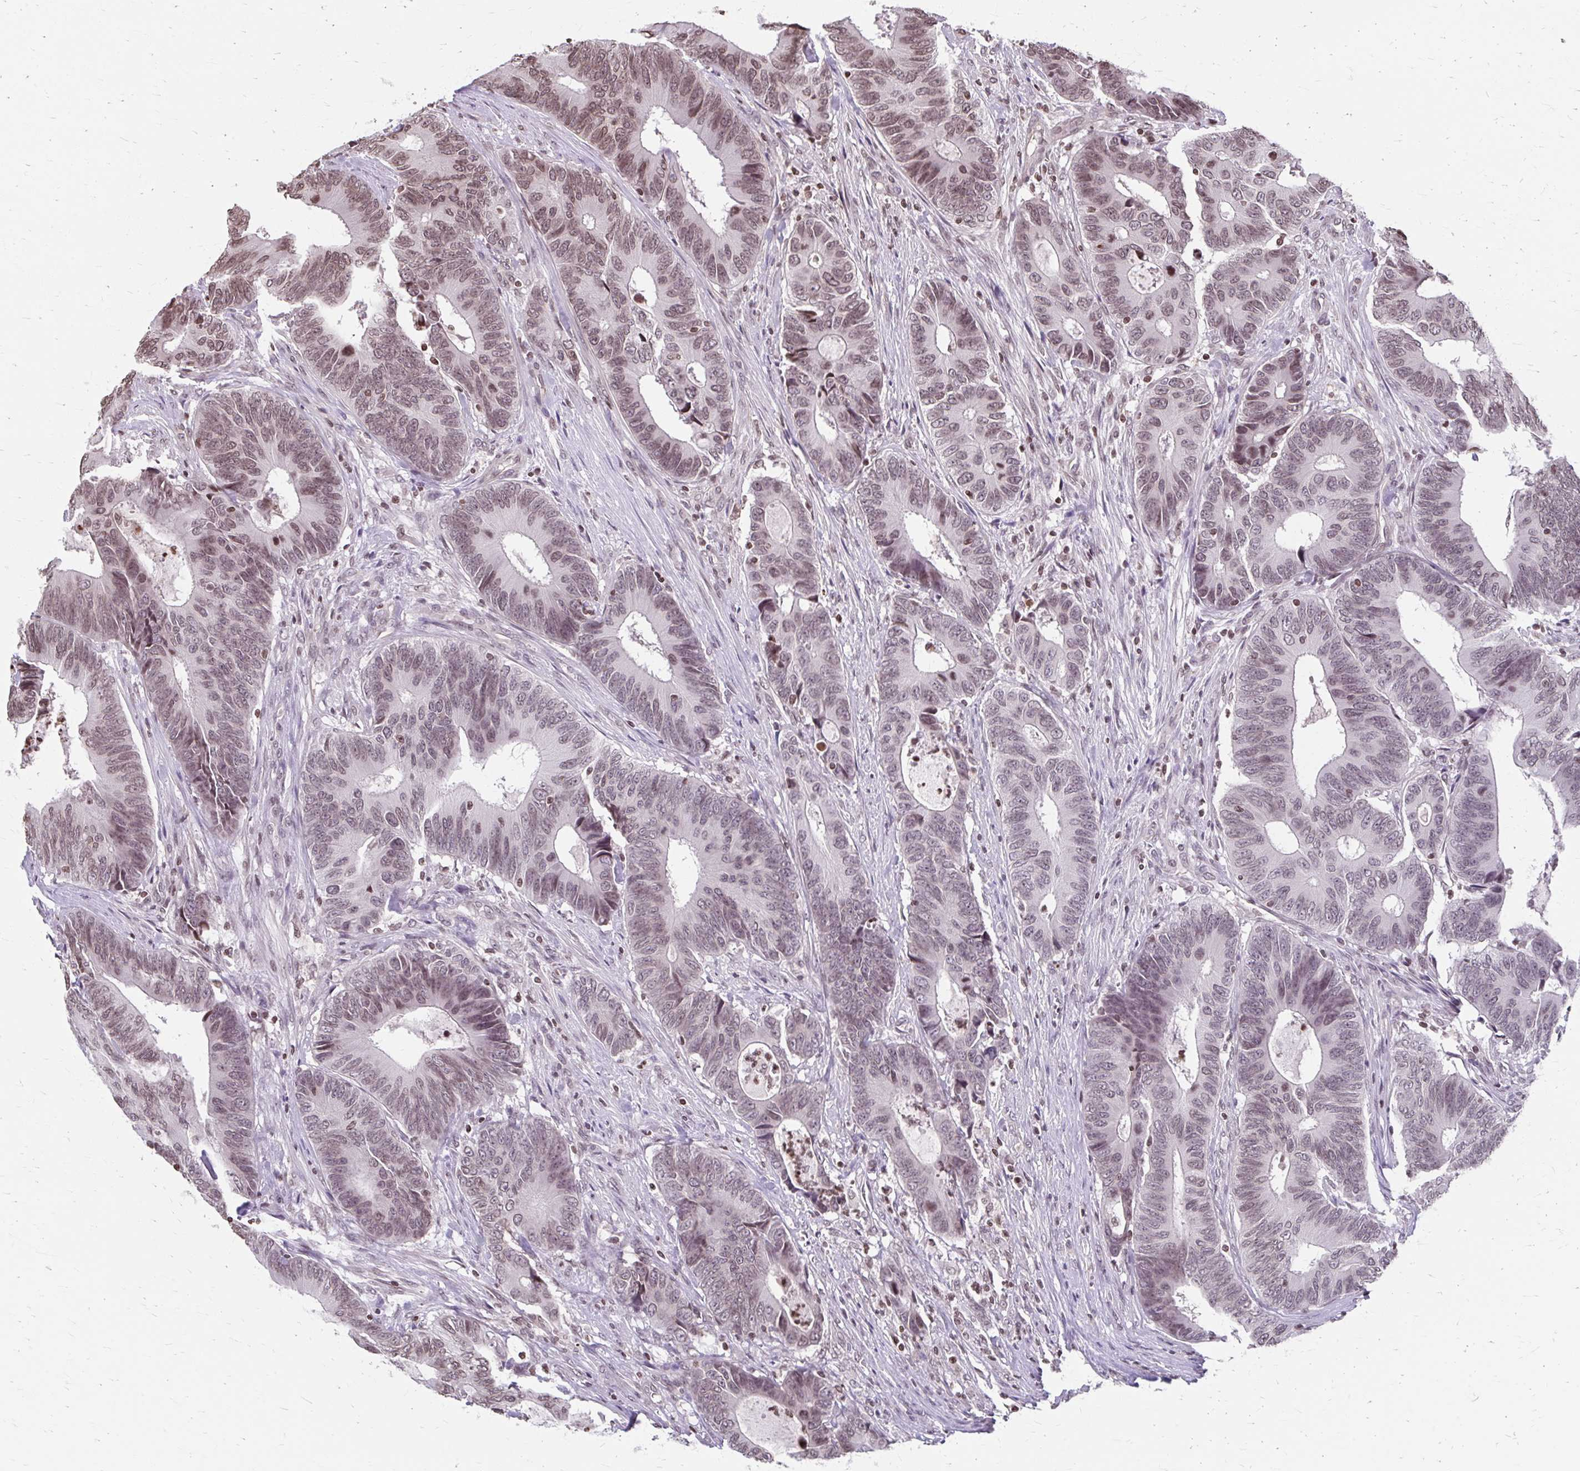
{"staining": {"intensity": "moderate", "quantity": "25%-75%", "location": "nuclear"}, "tissue": "colorectal cancer", "cell_type": "Tumor cells", "image_type": "cancer", "snomed": [{"axis": "morphology", "description": "Adenocarcinoma, NOS"}, {"axis": "topography", "description": "Colon"}], "caption": "A brown stain highlights moderate nuclear positivity of a protein in adenocarcinoma (colorectal) tumor cells. The staining was performed using DAB to visualize the protein expression in brown, while the nuclei were stained in blue with hematoxylin (Magnification: 20x).", "gene": "ORC3", "patient": {"sex": "male", "age": 87}}